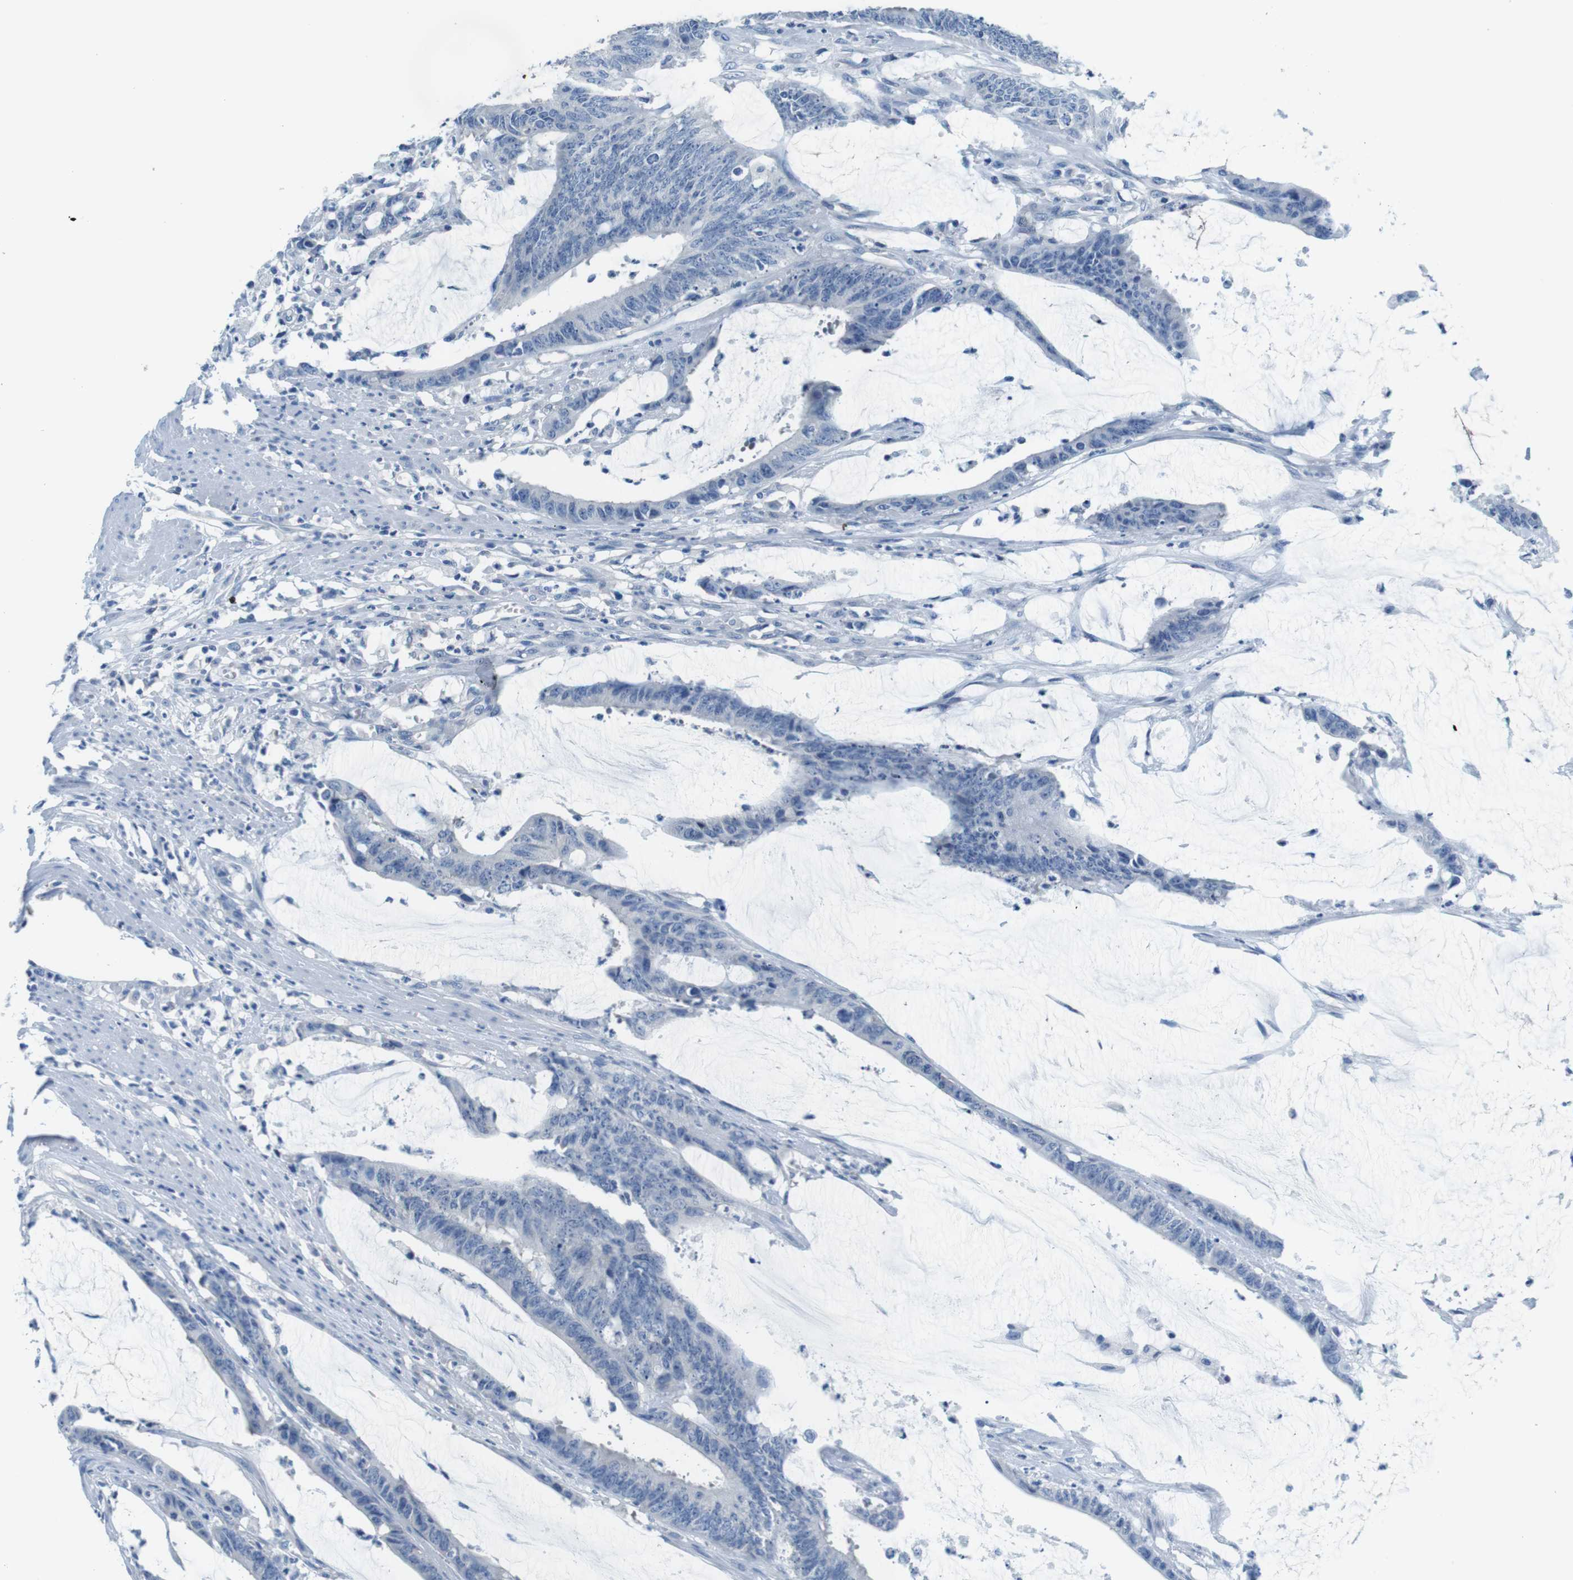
{"staining": {"intensity": "negative", "quantity": "none", "location": "none"}, "tissue": "colorectal cancer", "cell_type": "Tumor cells", "image_type": "cancer", "snomed": [{"axis": "morphology", "description": "Adenocarcinoma, NOS"}, {"axis": "topography", "description": "Rectum"}], "caption": "A histopathology image of human colorectal cancer is negative for staining in tumor cells.", "gene": "EIF2B5", "patient": {"sex": "female", "age": 66}}